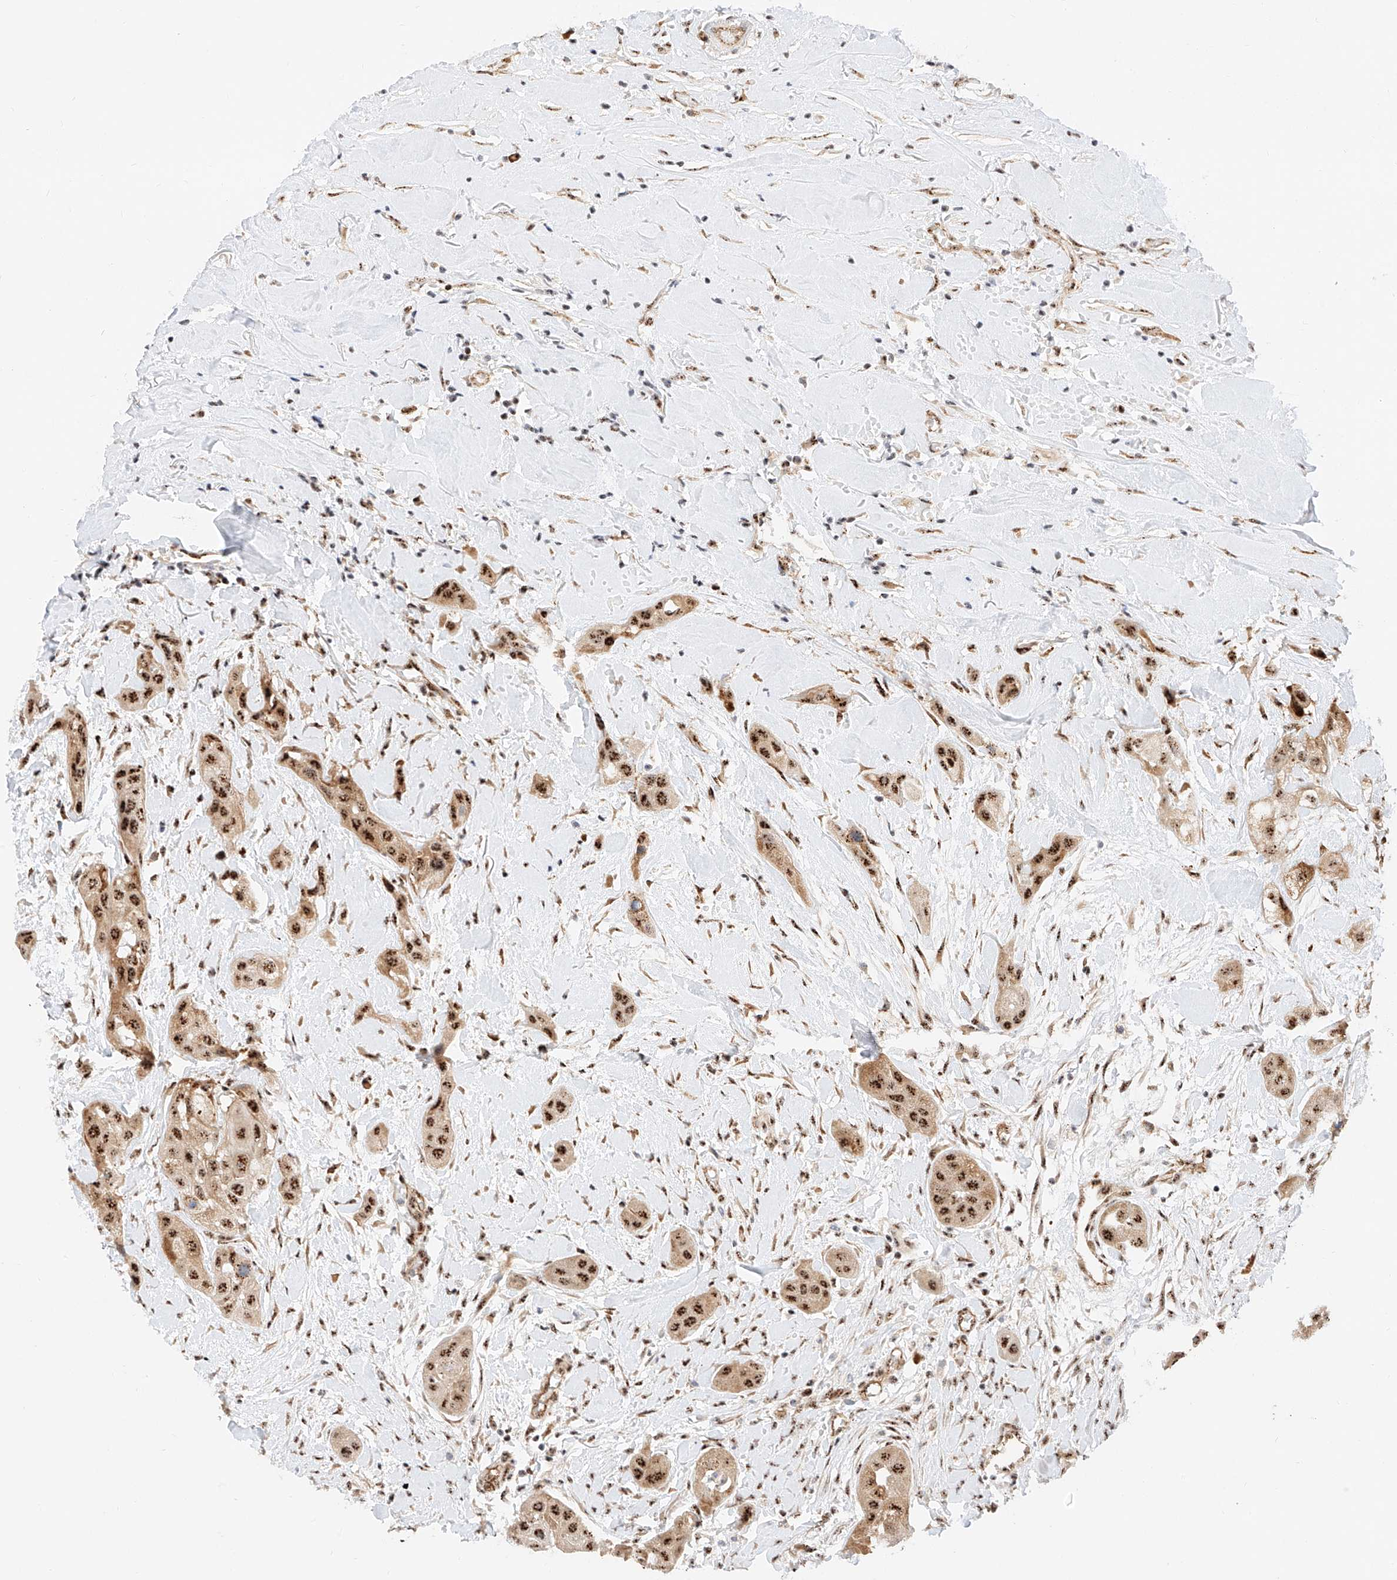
{"staining": {"intensity": "strong", "quantity": ">75%", "location": "cytoplasmic/membranous,nuclear"}, "tissue": "head and neck cancer", "cell_type": "Tumor cells", "image_type": "cancer", "snomed": [{"axis": "morphology", "description": "Normal tissue, NOS"}, {"axis": "morphology", "description": "Squamous cell carcinoma, NOS"}, {"axis": "topography", "description": "Skeletal muscle"}, {"axis": "topography", "description": "Head-Neck"}], "caption": "The immunohistochemical stain shows strong cytoplasmic/membranous and nuclear expression in tumor cells of head and neck squamous cell carcinoma tissue. (Stains: DAB in brown, nuclei in blue, Microscopy: brightfield microscopy at high magnification).", "gene": "ATXN7L2", "patient": {"sex": "male", "age": 51}}